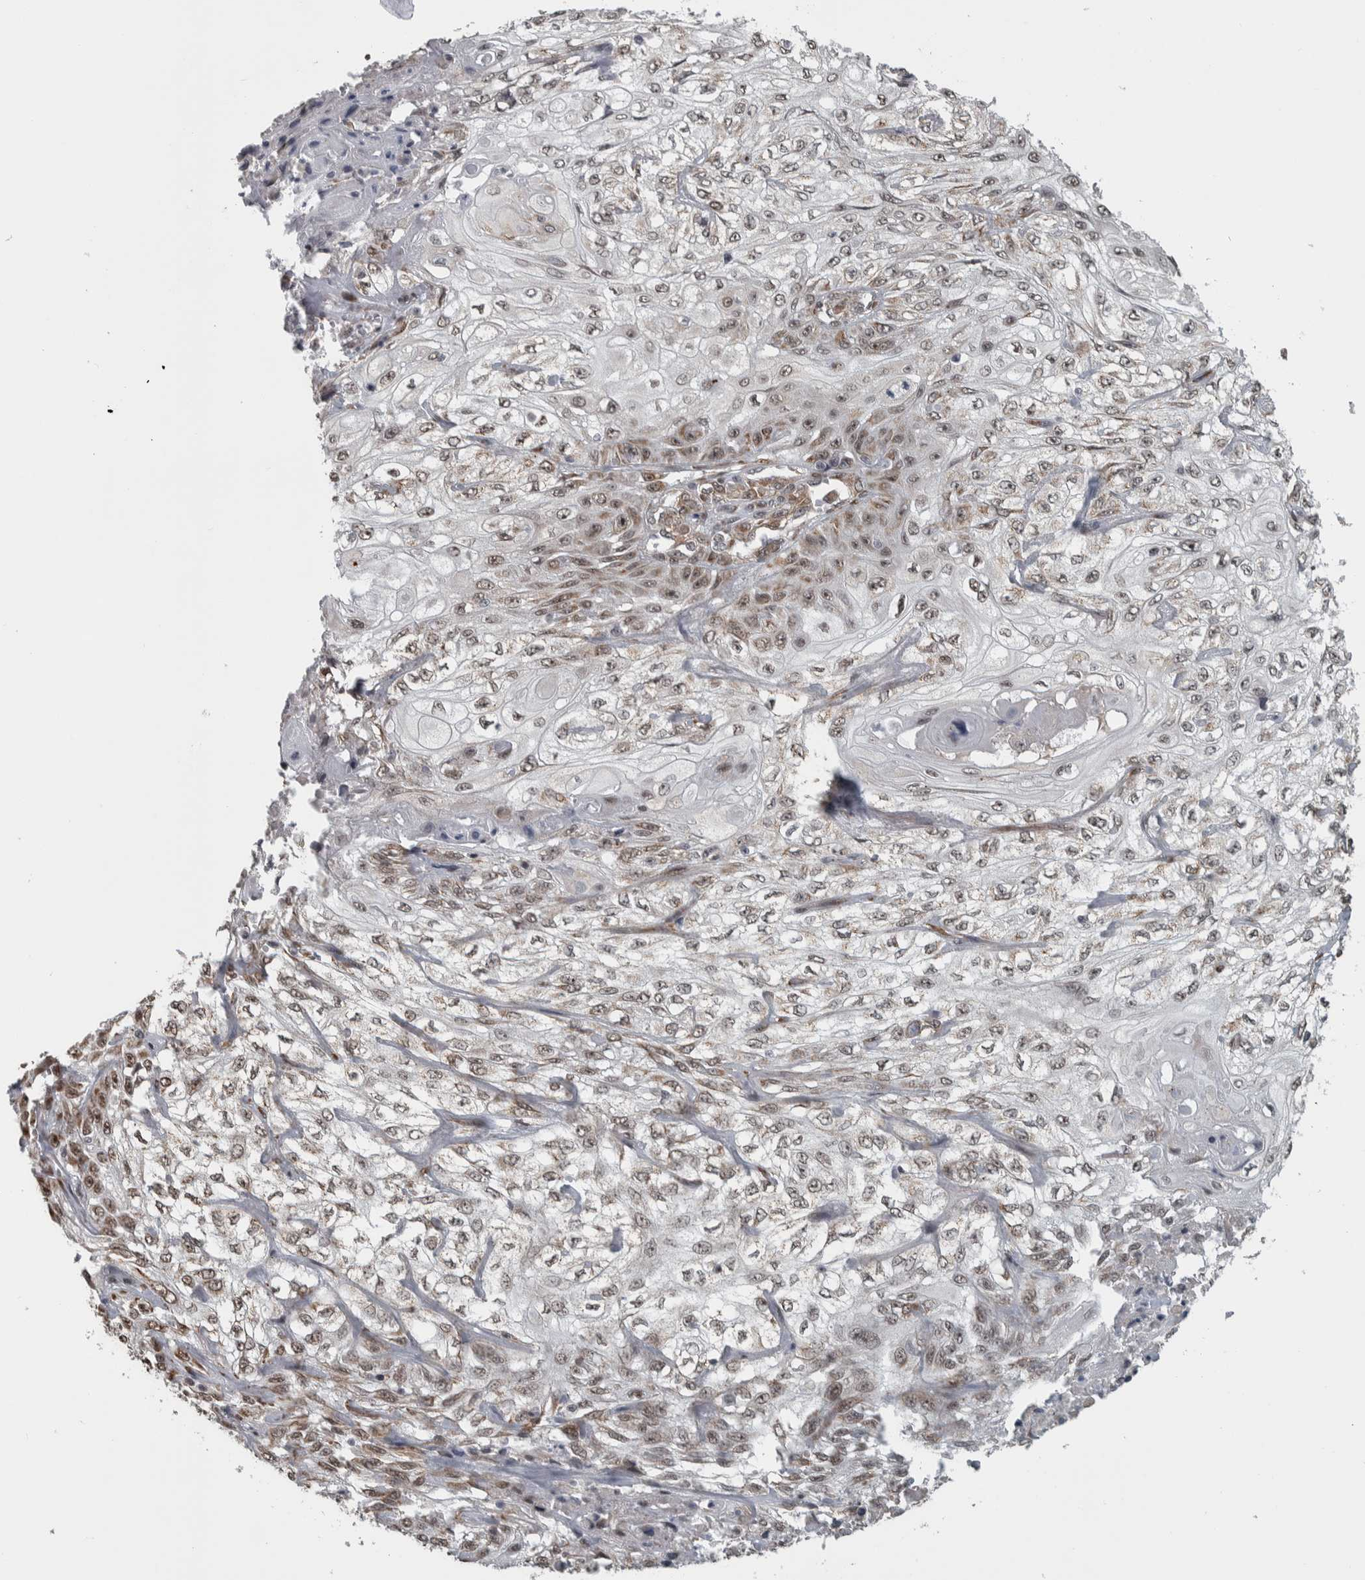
{"staining": {"intensity": "moderate", "quantity": "25%-75%", "location": "nuclear"}, "tissue": "skin cancer", "cell_type": "Tumor cells", "image_type": "cancer", "snomed": [{"axis": "morphology", "description": "Squamous cell carcinoma, NOS"}, {"axis": "morphology", "description": "Squamous cell carcinoma, metastatic, NOS"}, {"axis": "topography", "description": "Skin"}, {"axis": "topography", "description": "Lymph node"}], "caption": "Human skin cancer stained with a protein marker displays moderate staining in tumor cells.", "gene": "DDX42", "patient": {"sex": "male", "age": 75}}